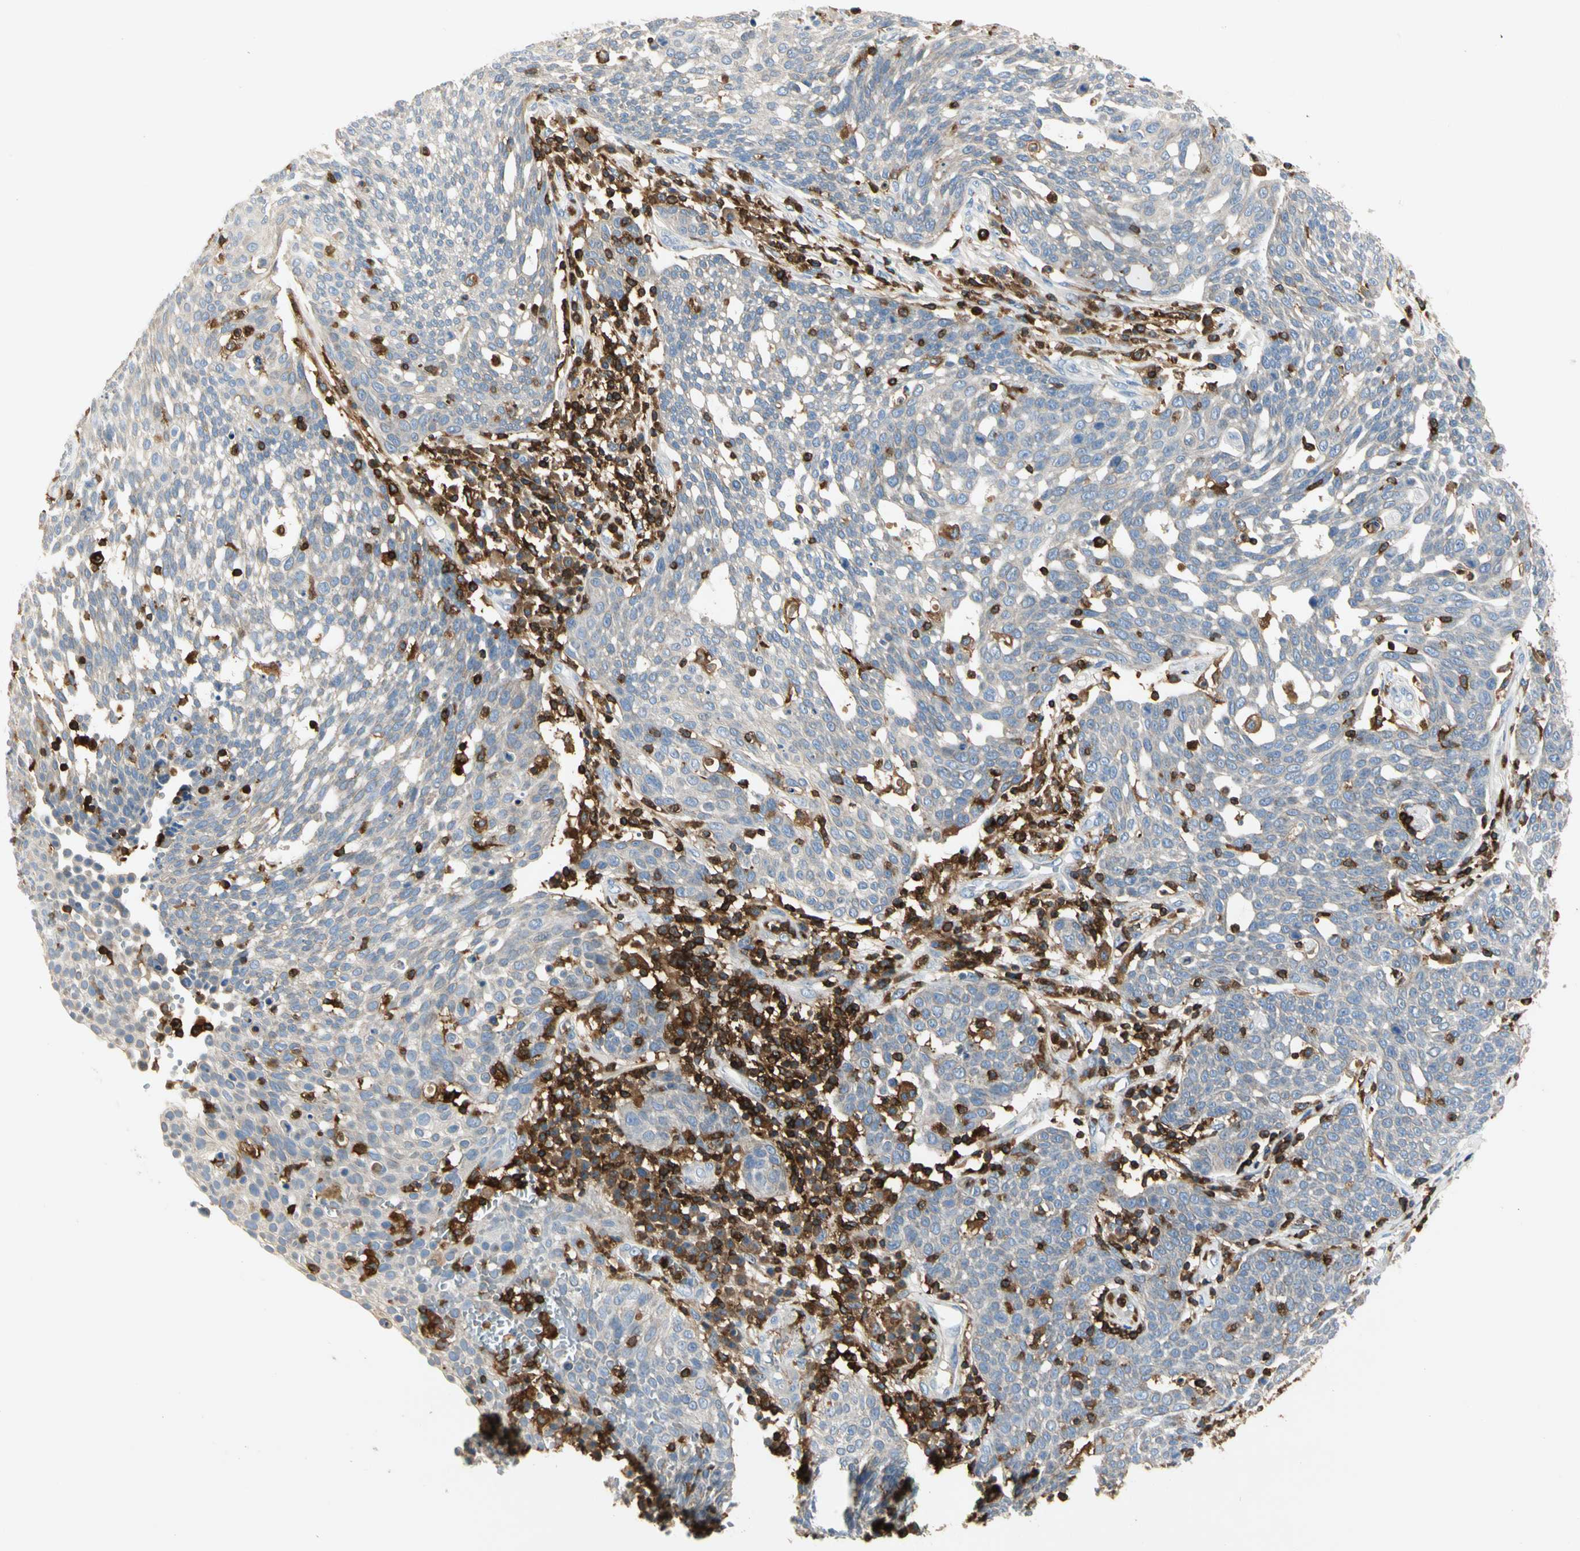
{"staining": {"intensity": "negative", "quantity": "none", "location": "none"}, "tissue": "cervical cancer", "cell_type": "Tumor cells", "image_type": "cancer", "snomed": [{"axis": "morphology", "description": "Squamous cell carcinoma, NOS"}, {"axis": "topography", "description": "Cervix"}], "caption": "This is an IHC micrograph of human cervical cancer. There is no staining in tumor cells.", "gene": "FMNL1", "patient": {"sex": "female", "age": 34}}